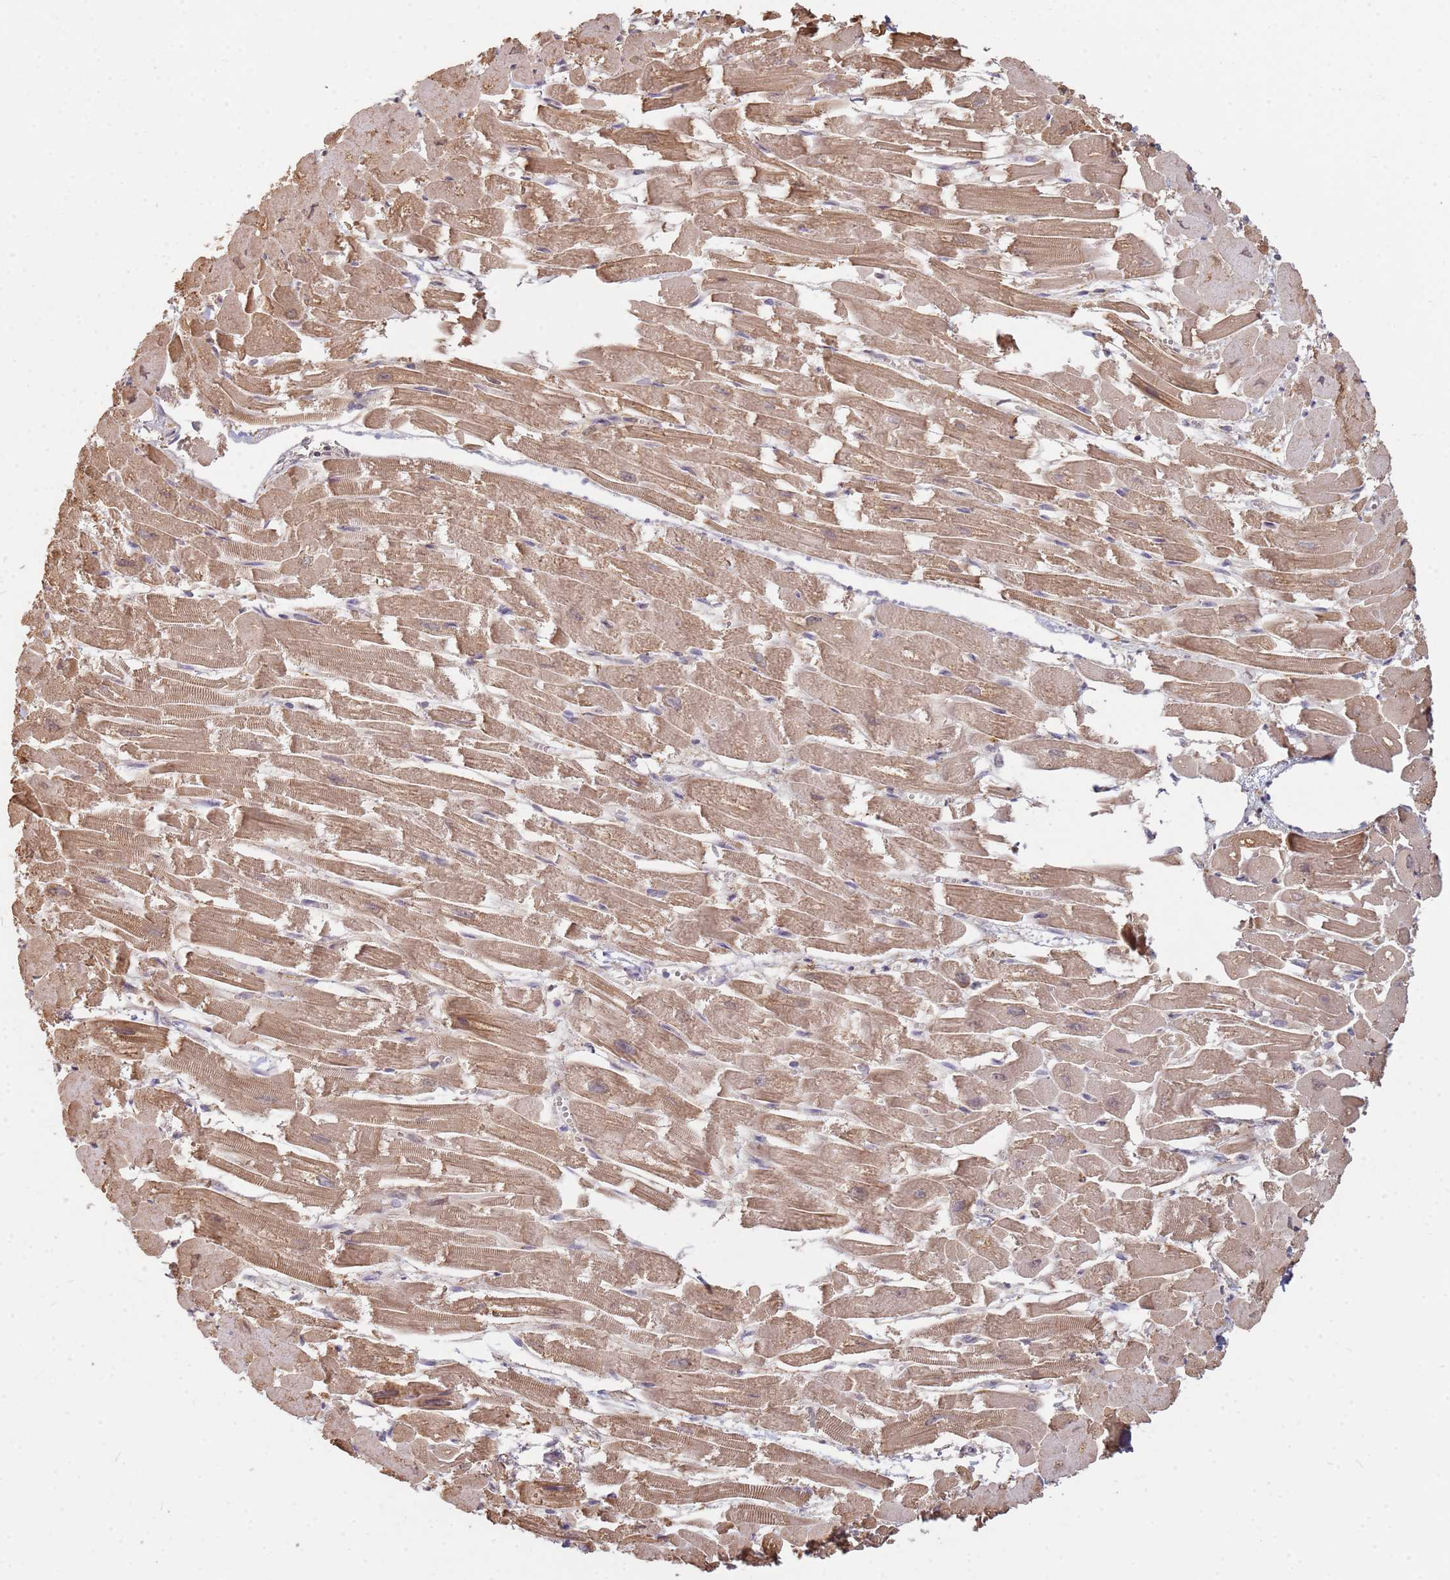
{"staining": {"intensity": "moderate", "quantity": ">75%", "location": "cytoplasmic/membranous"}, "tissue": "heart muscle", "cell_type": "Cardiomyocytes", "image_type": "normal", "snomed": [{"axis": "morphology", "description": "Normal tissue, NOS"}, {"axis": "topography", "description": "Heart"}], "caption": "Protein staining shows moderate cytoplasmic/membranous expression in about >75% of cardiomyocytes in benign heart muscle. (Stains: DAB (3,3'-diaminobenzidine) in brown, nuclei in blue, Microscopy: brightfield microscopy at high magnification).", "gene": "MPEG1", "patient": {"sex": "male", "age": 54}}